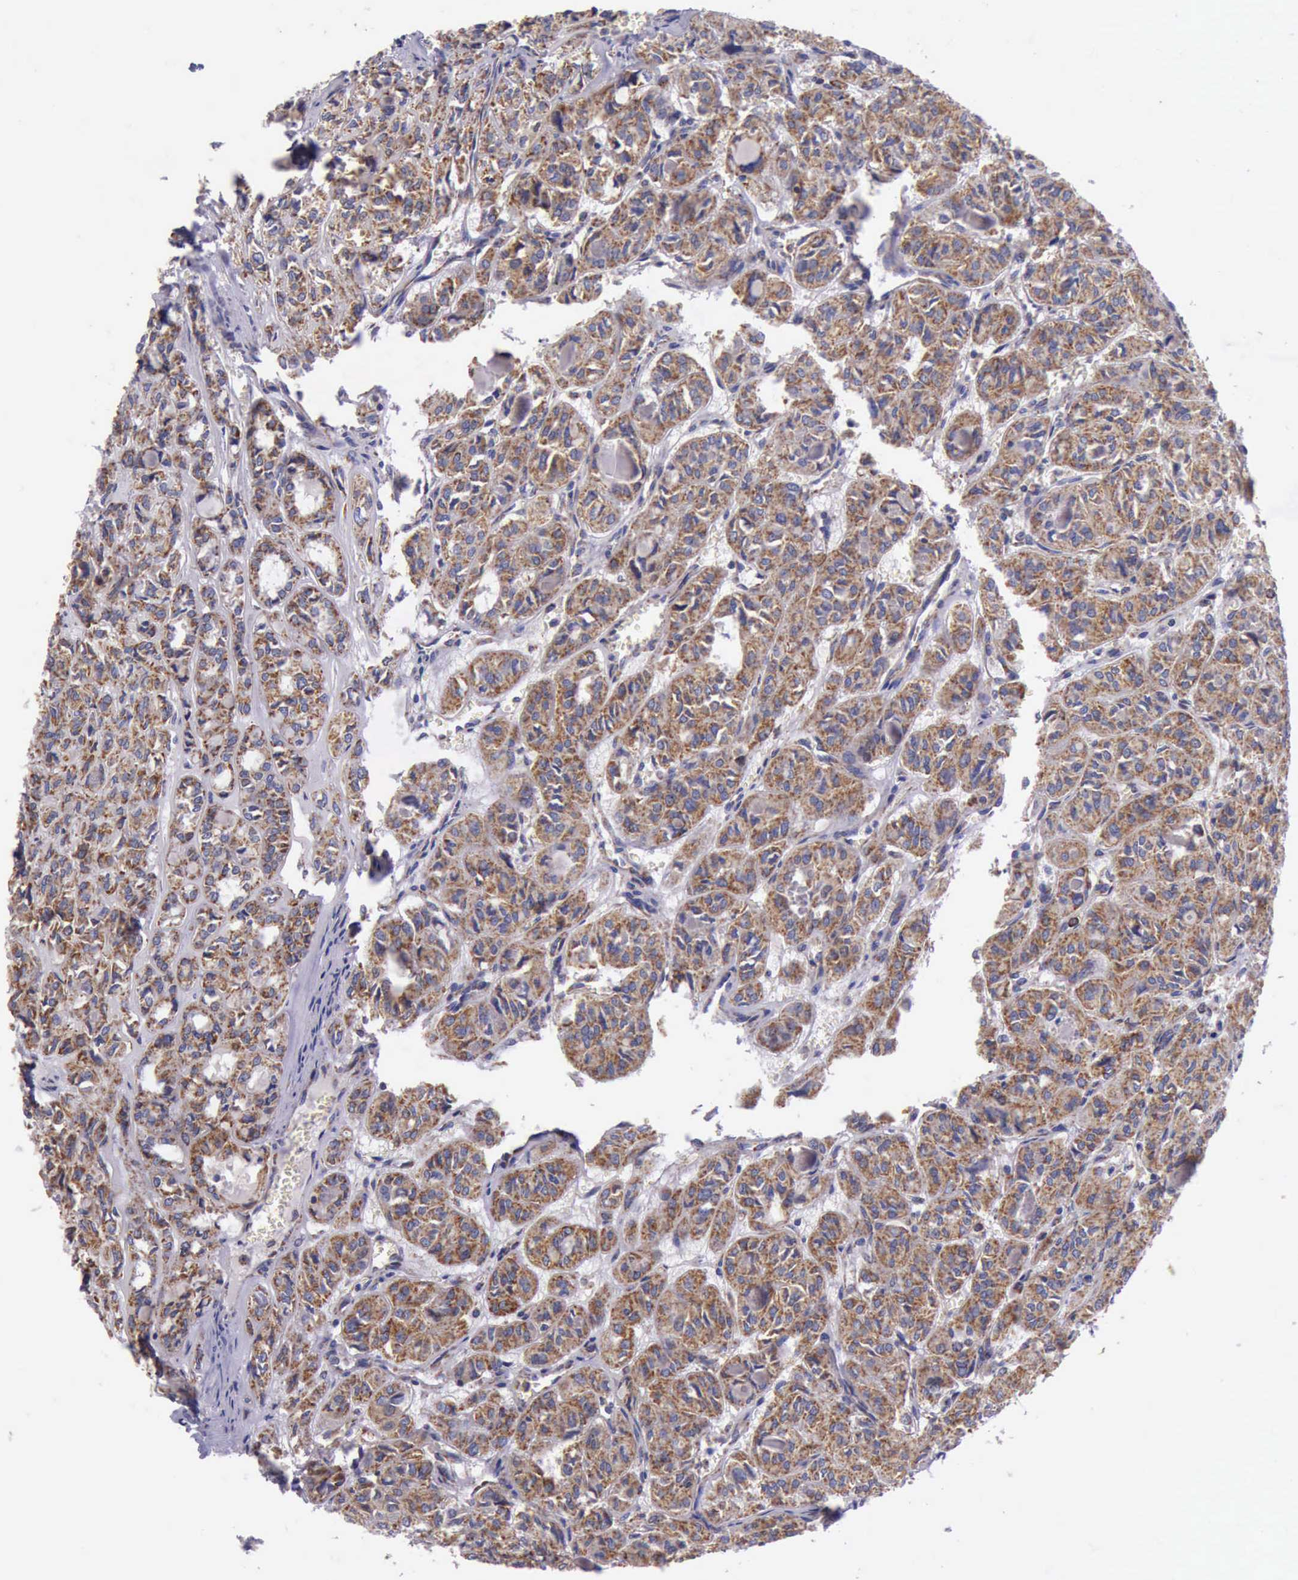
{"staining": {"intensity": "strong", "quantity": ">75%", "location": "cytoplasmic/membranous"}, "tissue": "thyroid cancer", "cell_type": "Tumor cells", "image_type": "cancer", "snomed": [{"axis": "morphology", "description": "Follicular adenoma carcinoma, NOS"}, {"axis": "topography", "description": "Thyroid gland"}], "caption": "DAB (3,3'-diaminobenzidine) immunohistochemical staining of thyroid cancer reveals strong cytoplasmic/membranous protein expression in about >75% of tumor cells.", "gene": "TXN2", "patient": {"sex": "female", "age": 71}}